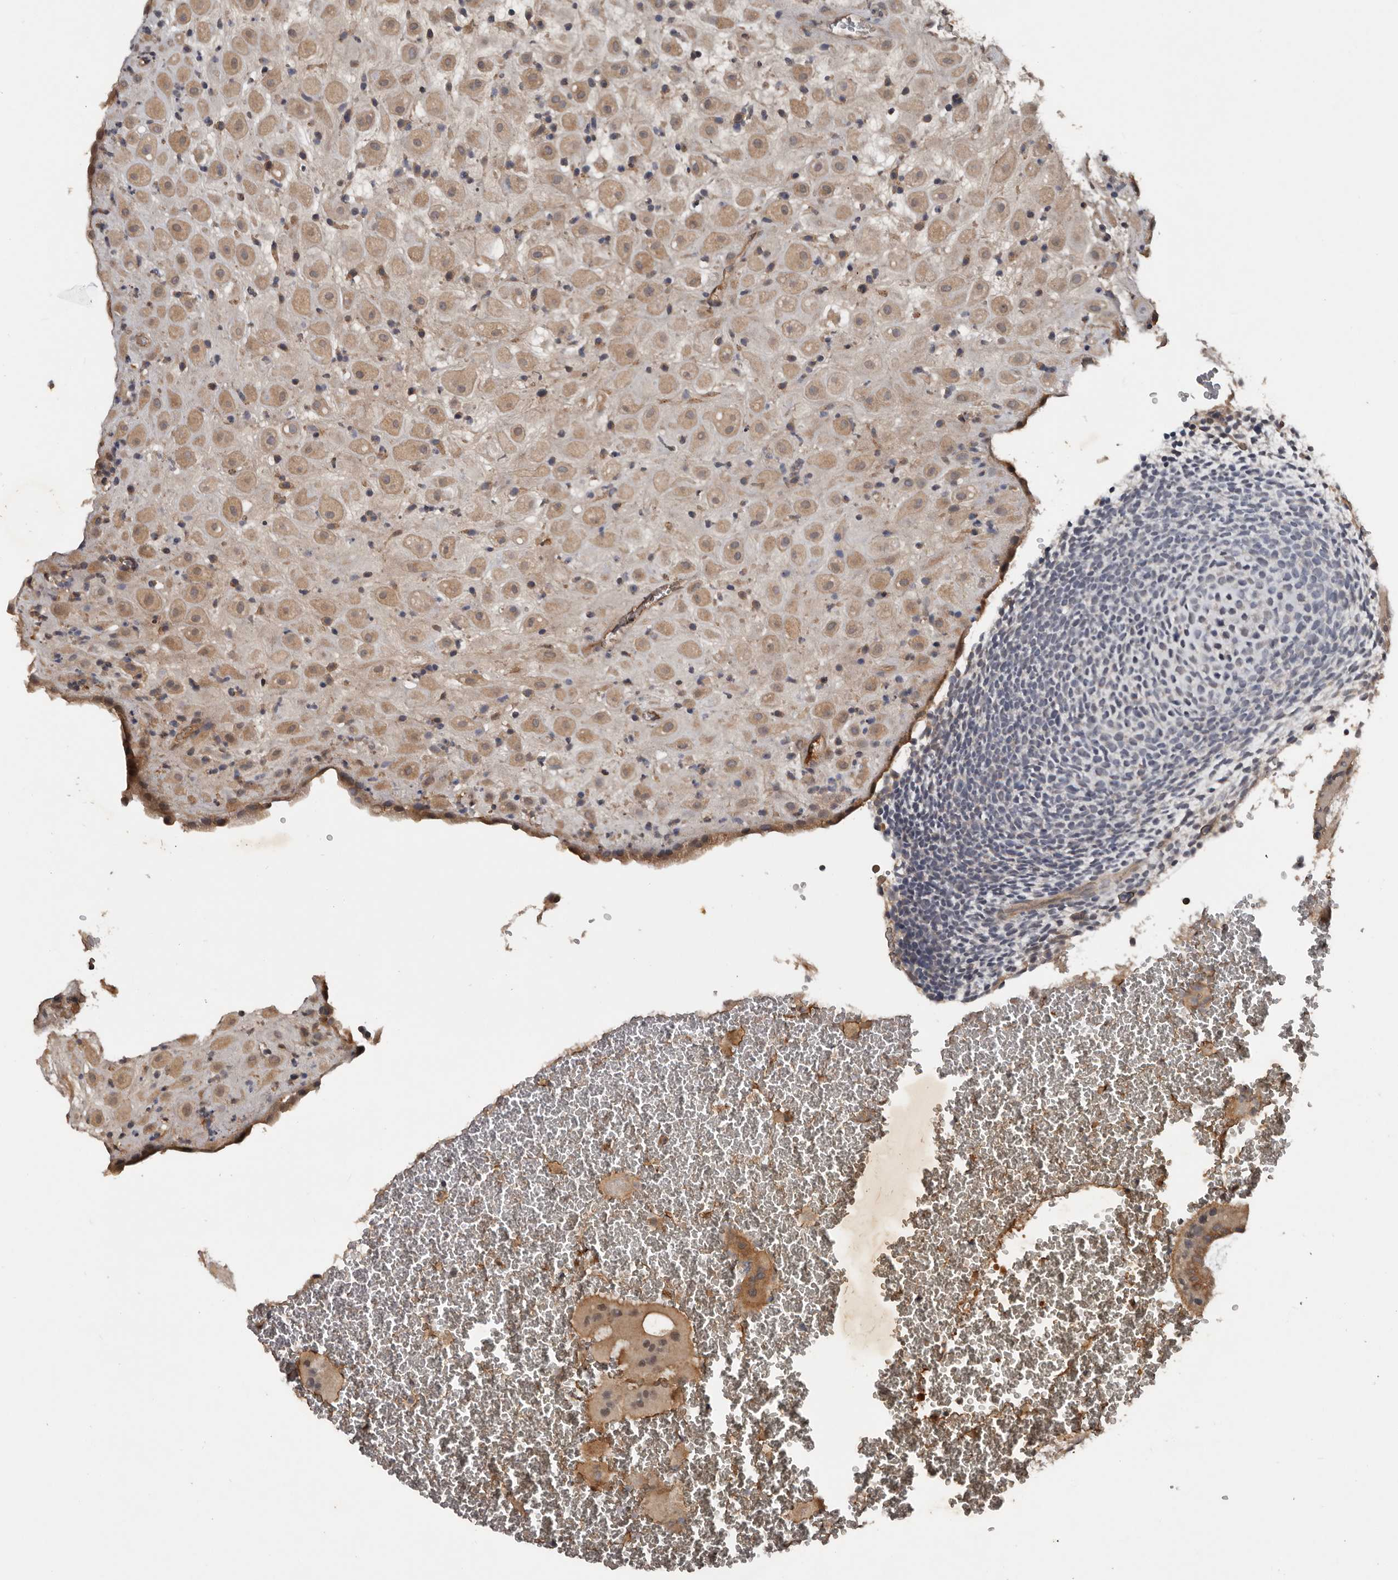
{"staining": {"intensity": "weak", "quantity": ">75%", "location": "cytoplasmic/membranous"}, "tissue": "placenta", "cell_type": "Decidual cells", "image_type": "normal", "snomed": [{"axis": "morphology", "description": "Normal tissue, NOS"}, {"axis": "topography", "description": "Placenta"}], "caption": "Immunohistochemistry (IHC) staining of benign placenta, which shows low levels of weak cytoplasmic/membranous staining in about >75% of decidual cells indicating weak cytoplasmic/membranous protein expression. The staining was performed using DAB (brown) for protein detection and nuclei were counterstained in hematoxylin (blue).", "gene": "DNAJB4", "patient": {"sex": "female", "age": 35}}